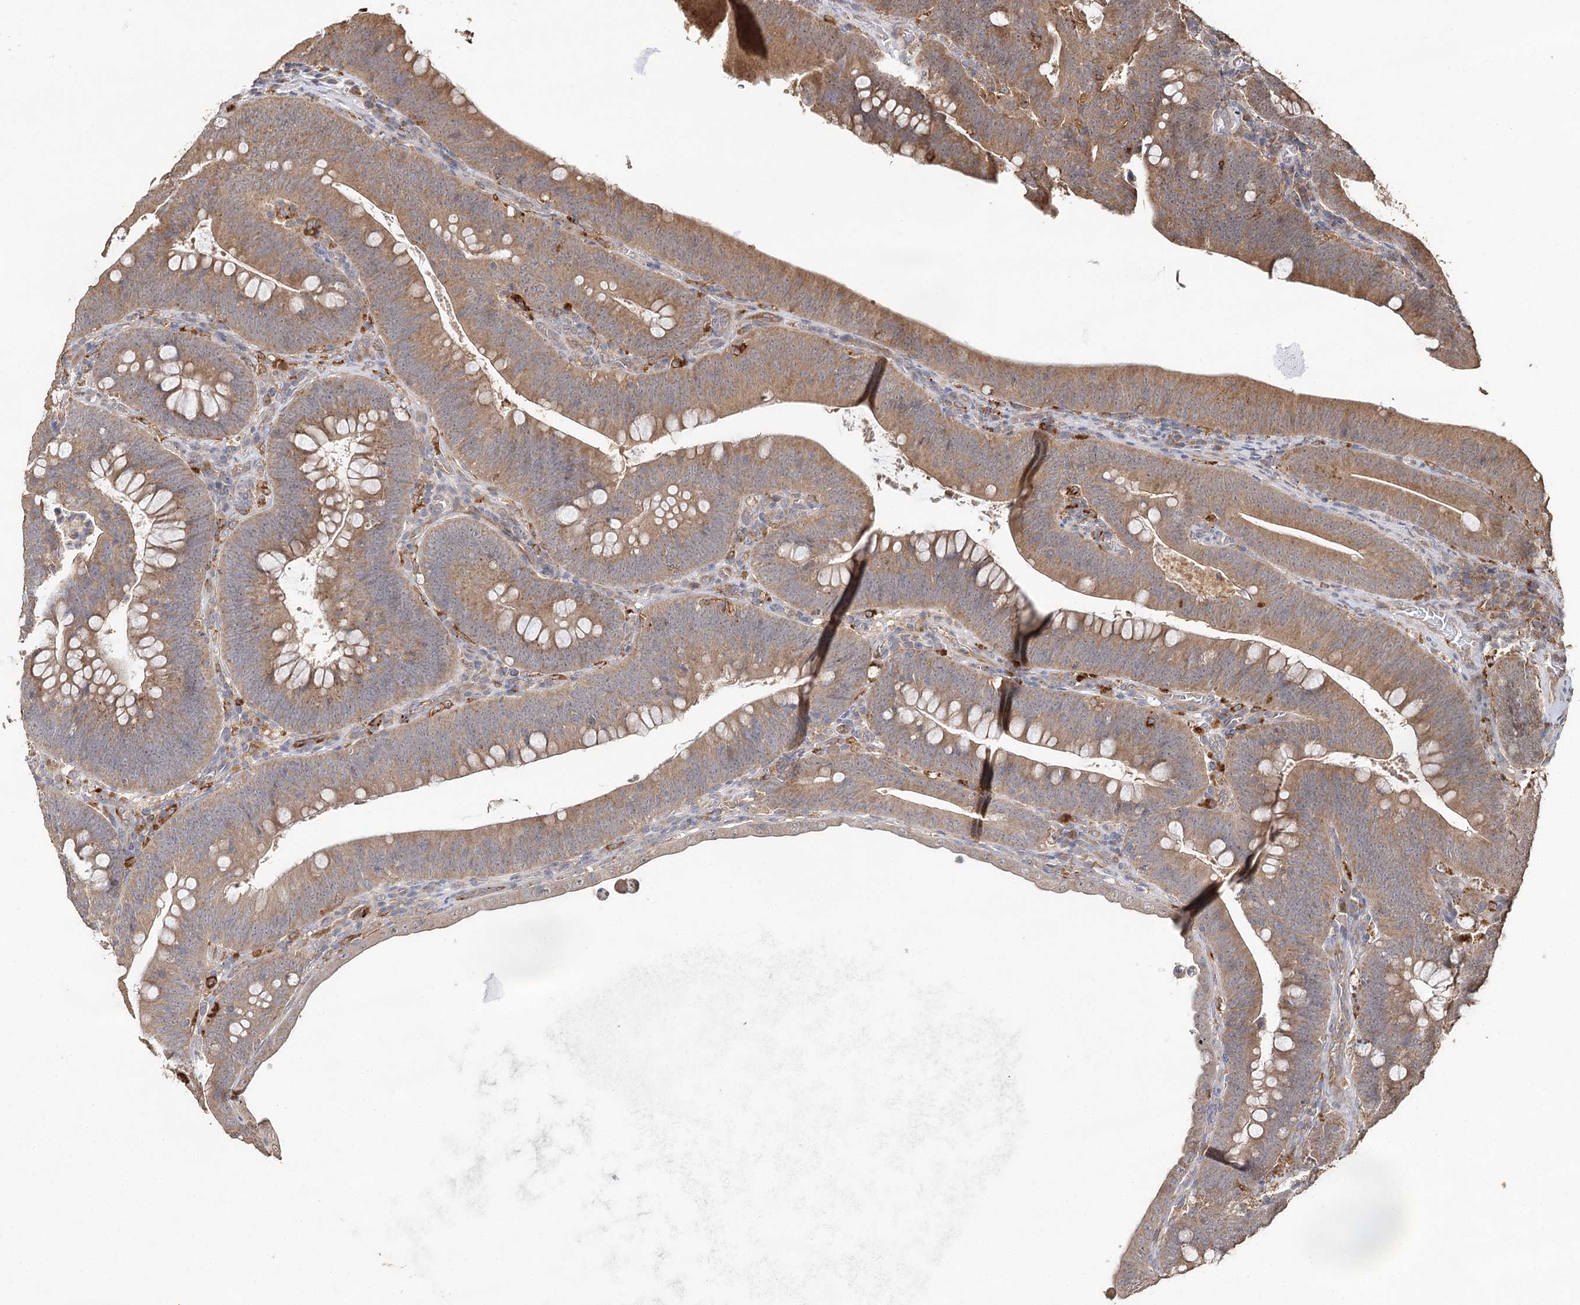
{"staining": {"intensity": "moderate", "quantity": ">75%", "location": "cytoplasmic/membranous"}, "tissue": "colorectal cancer", "cell_type": "Tumor cells", "image_type": "cancer", "snomed": [{"axis": "morphology", "description": "Normal tissue, NOS"}, {"axis": "topography", "description": "Colon"}], "caption": "Protein expression analysis of colorectal cancer displays moderate cytoplasmic/membranous expression in approximately >75% of tumor cells.", "gene": "DMXL1", "patient": {"sex": "female", "age": 82}}